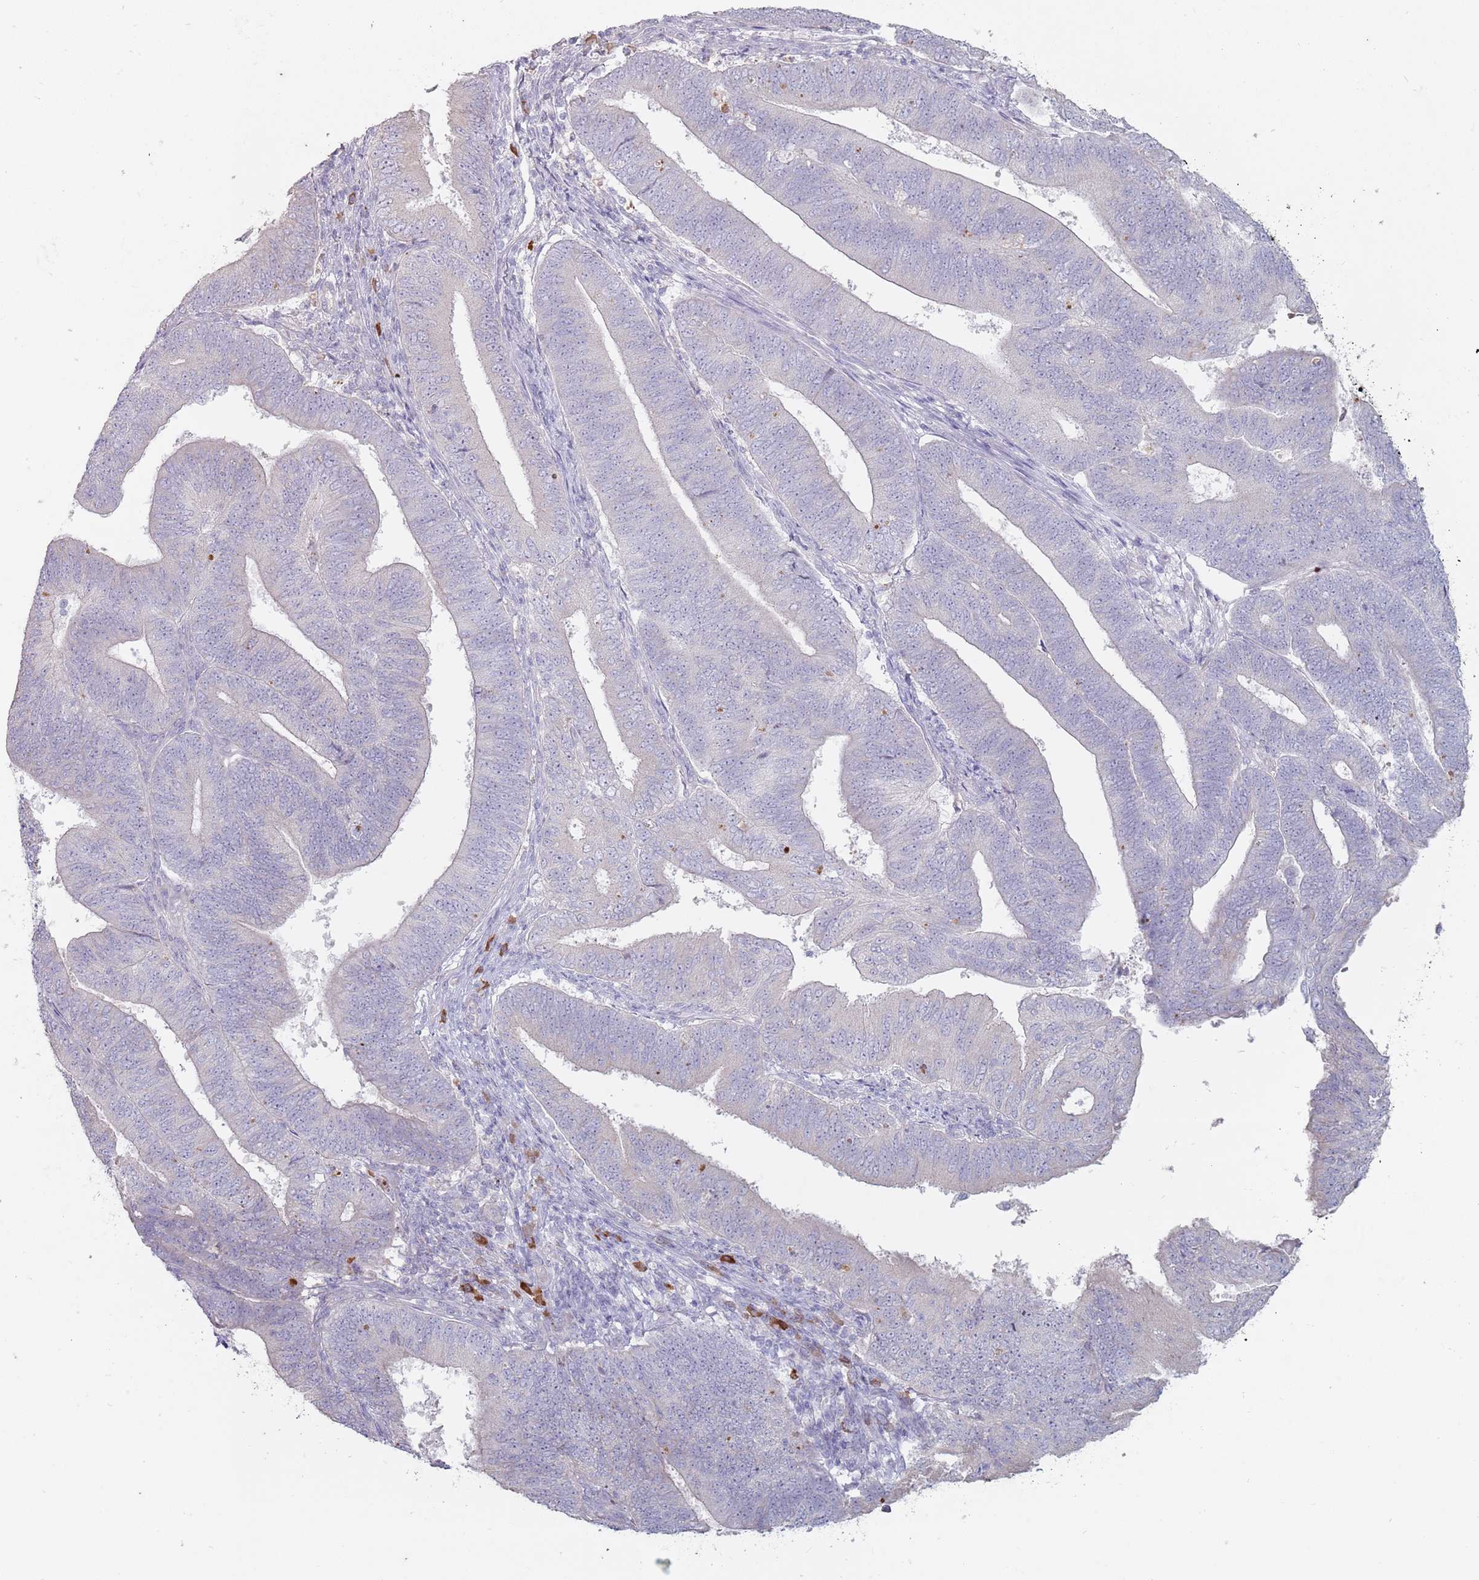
{"staining": {"intensity": "negative", "quantity": "none", "location": "none"}, "tissue": "endometrial cancer", "cell_type": "Tumor cells", "image_type": "cancer", "snomed": [{"axis": "morphology", "description": "Adenocarcinoma, NOS"}, {"axis": "topography", "description": "Endometrium"}], "caption": "The image displays no staining of tumor cells in endometrial adenocarcinoma.", "gene": "DXO", "patient": {"sex": "female", "age": 70}}